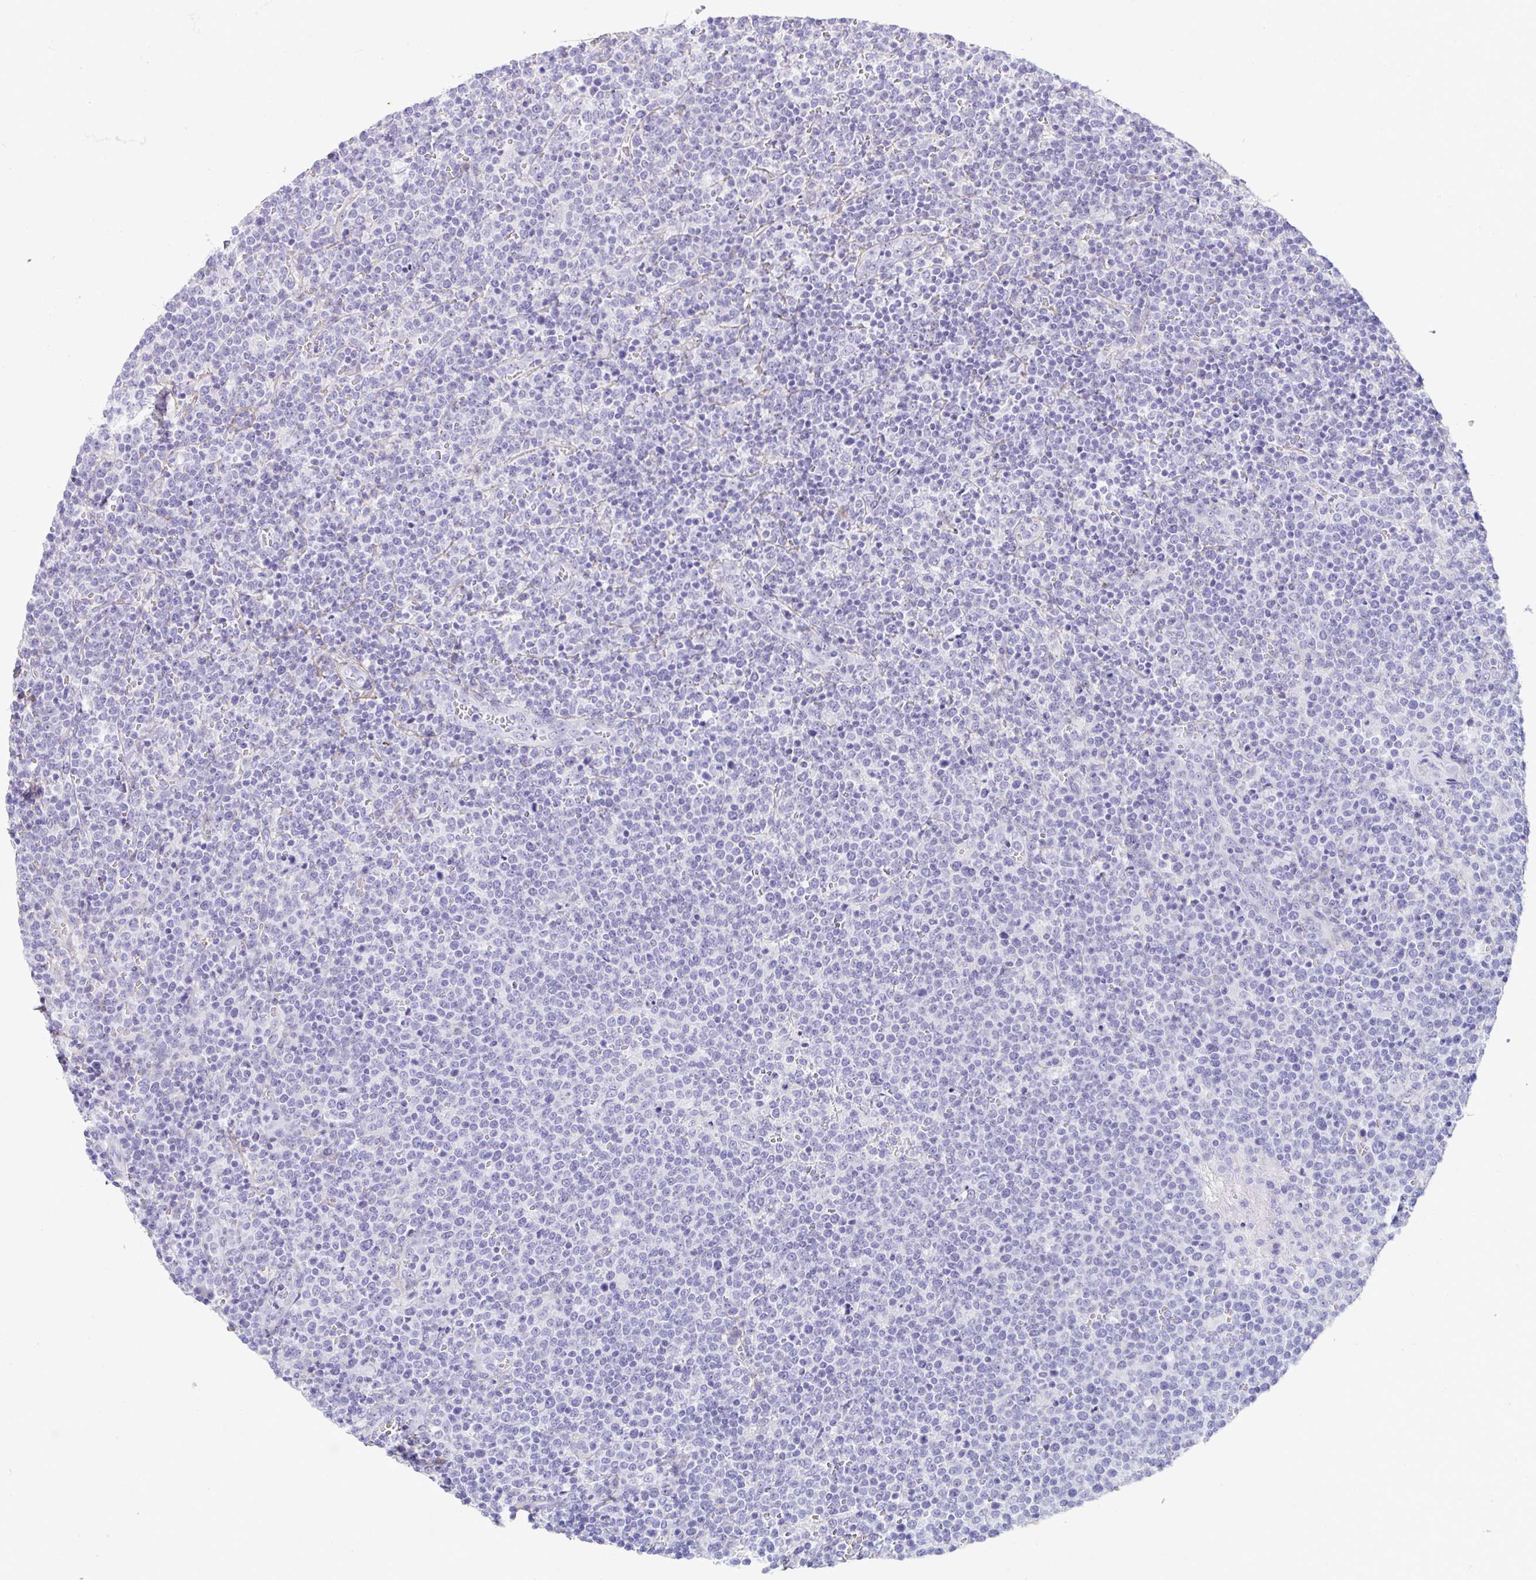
{"staining": {"intensity": "negative", "quantity": "none", "location": "none"}, "tissue": "lymphoma", "cell_type": "Tumor cells", "image_type": "cancer", "snomed": [{"axis": "morphology", "description": "Malignant lymphoma, non-Hodgkin's type, High grade"}, {"axis": "topography", "description": "Lymph node"}], "caption": "High-grade malignant lymphoma, non-Hodgkin's type was stained to show a protein in brown. There is no significant staining in tumor cells.", "gene": "LHFPL6", "patient": {"sex": "male", "age": 61}}